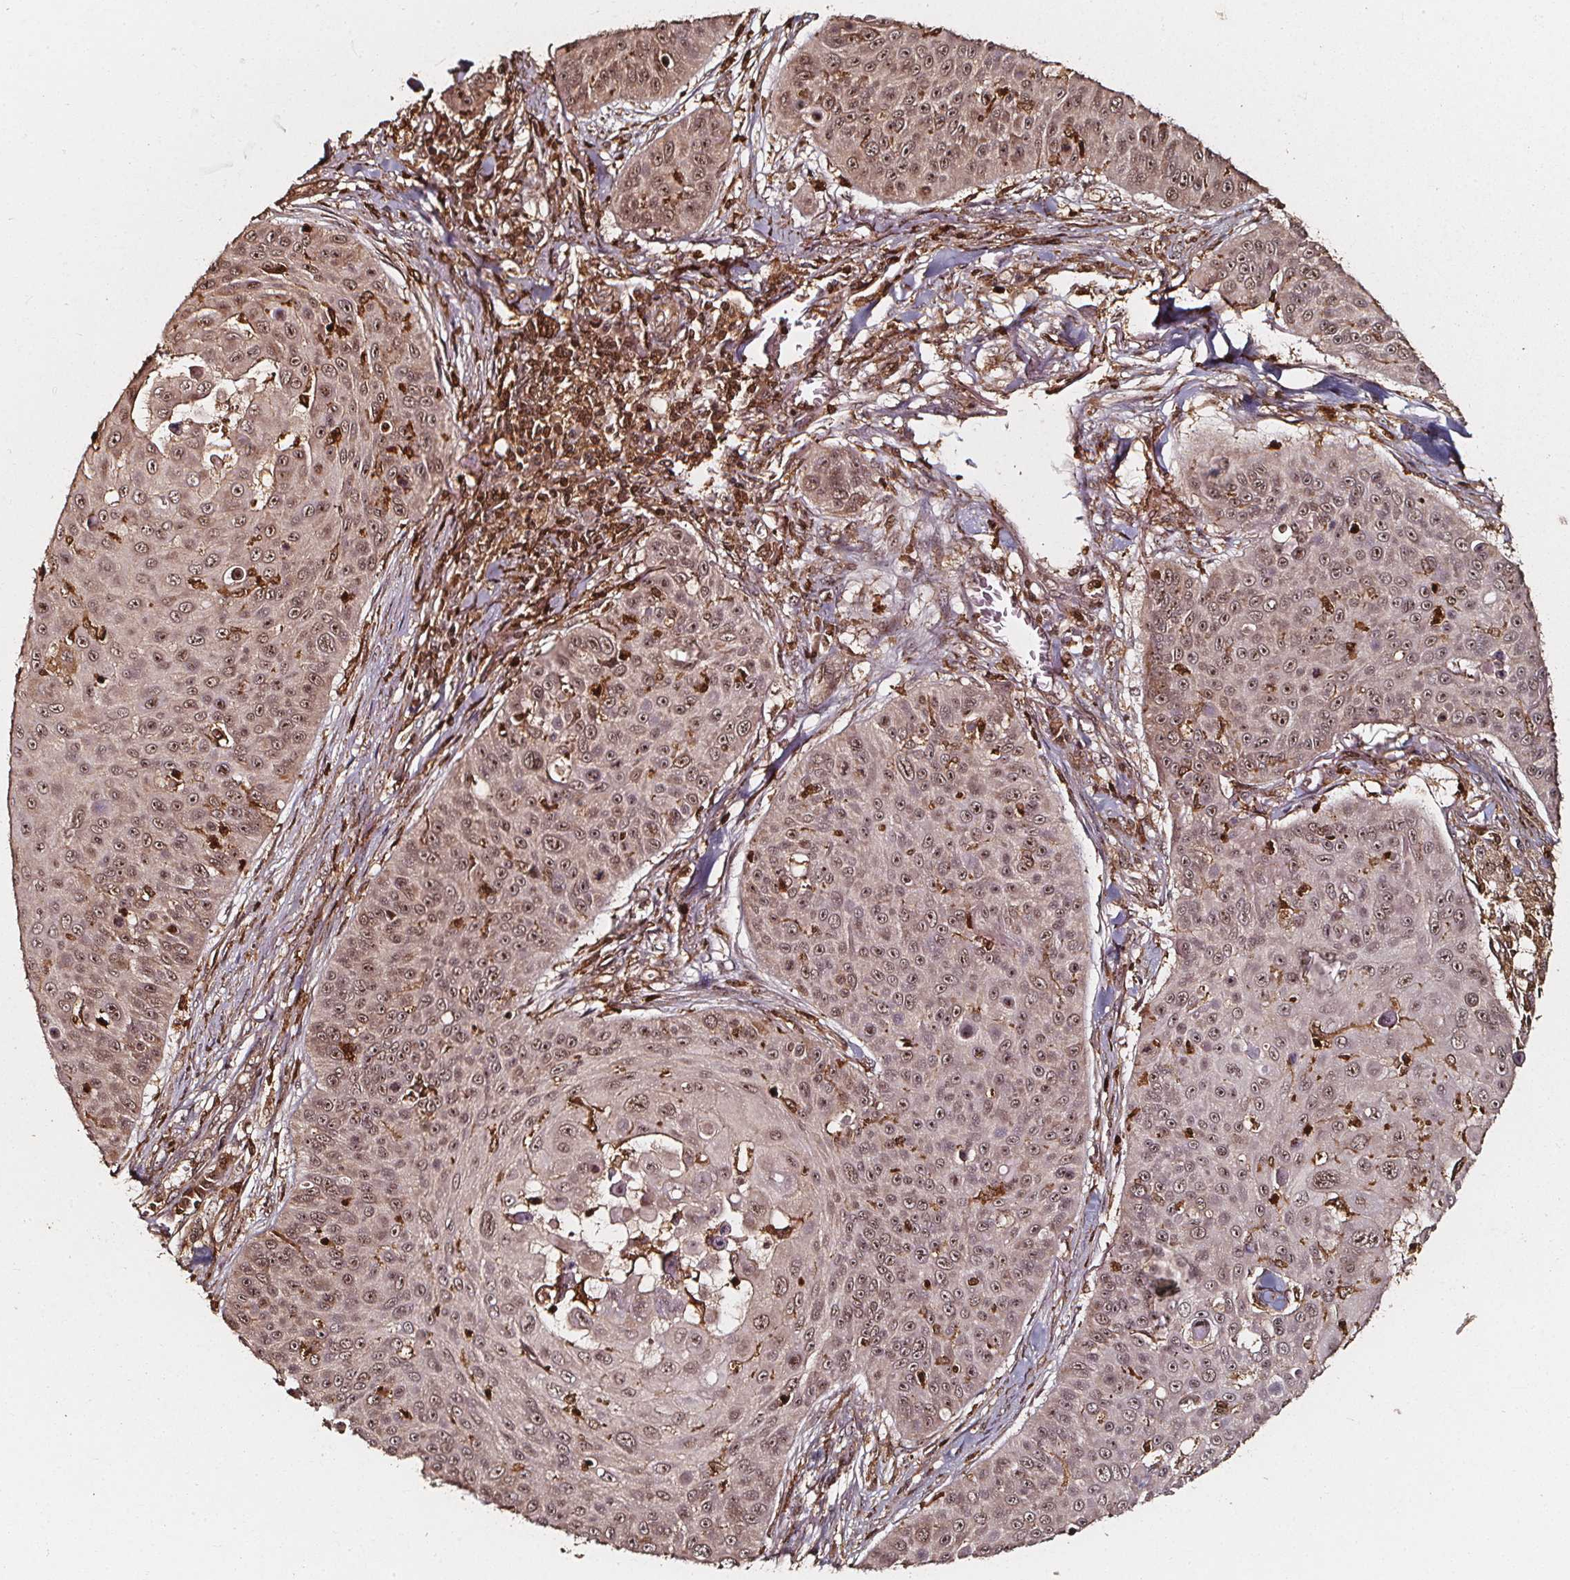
{"staining": {"intensity": "weak", "quantity": ">75%", "location": "nuclear"}, "tissue": "skin cancer", "cell_type": "Tumor cells", "image_type": "cancer", "snomed": [{"axis": "morphology", "description": "Squamous cell carcinoma, NOS"}, {"axis": "topography", "description": "Skin"}], "caption": "Squamous cell carcinoma (skin) was stained to show a protein in brown. There is low levels of weak nuclear positivity in about >75% of tumor cells. Nuclei are stained in blue.", "gene": "EXOSC9", "patient": {"sex": "male", "age": 82}}